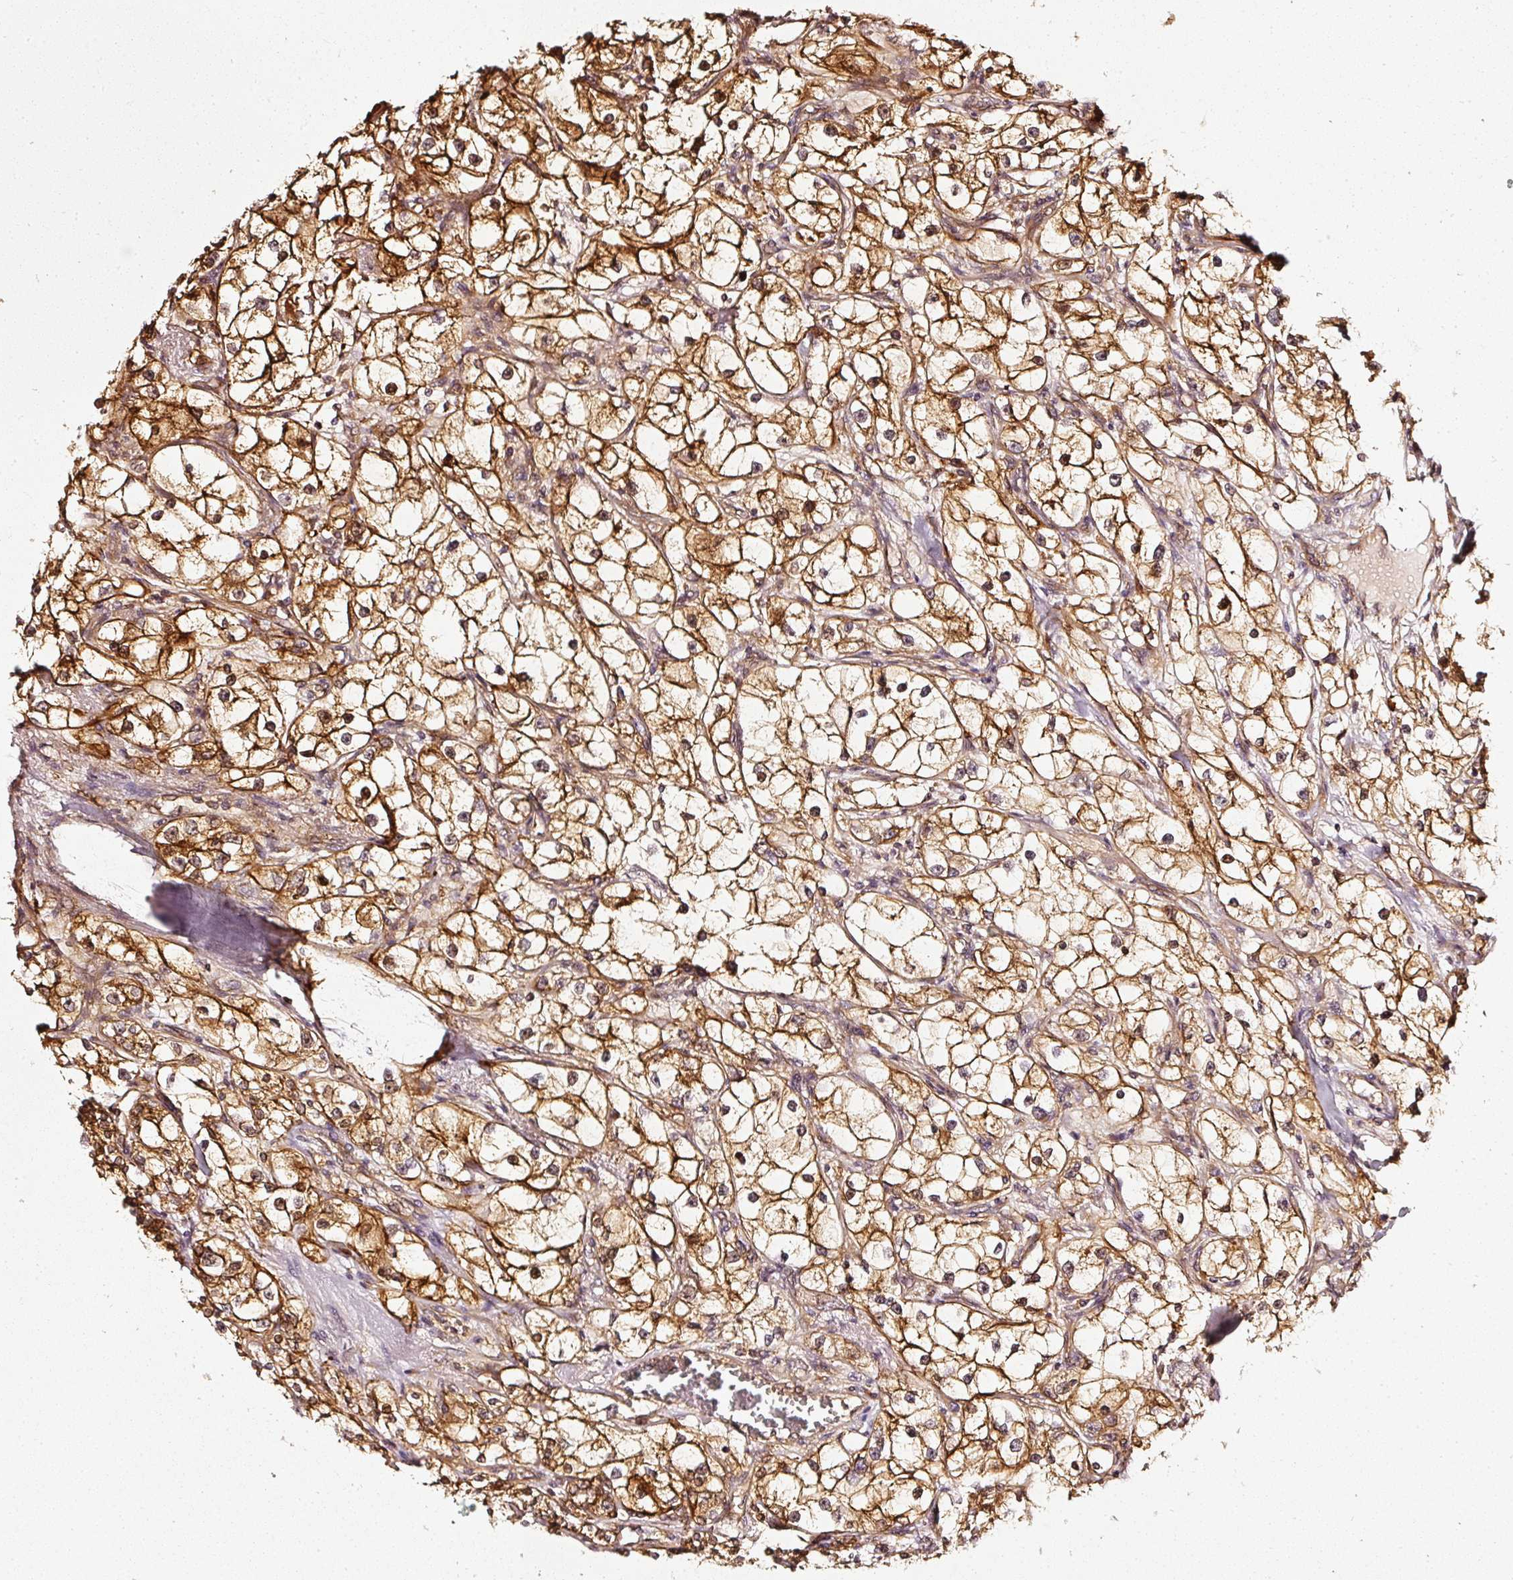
{"staining": {"intensity": "strong", "quantity": ">75%", "location": "cytoplasmic/membranous,nuclear"}, "tissue": "renal cancer", "cell_type": "Tumor cells", "image_type": "cancer", "snomed": [{"axis": "morphology", "description": "Adenocarcinoma, NOS"}, {"axis": "topography", "description": "Kidney"}], "caption": "Approximately >75% of tumor cells in renal cancer (adenocarcinoma) show strong cytoplasmic/membranous and nuclear protein expression as visualized by brown immunohistochemical staining.", "gene": "ASMTL", "patient": {"sex": "male", "age": 77}}